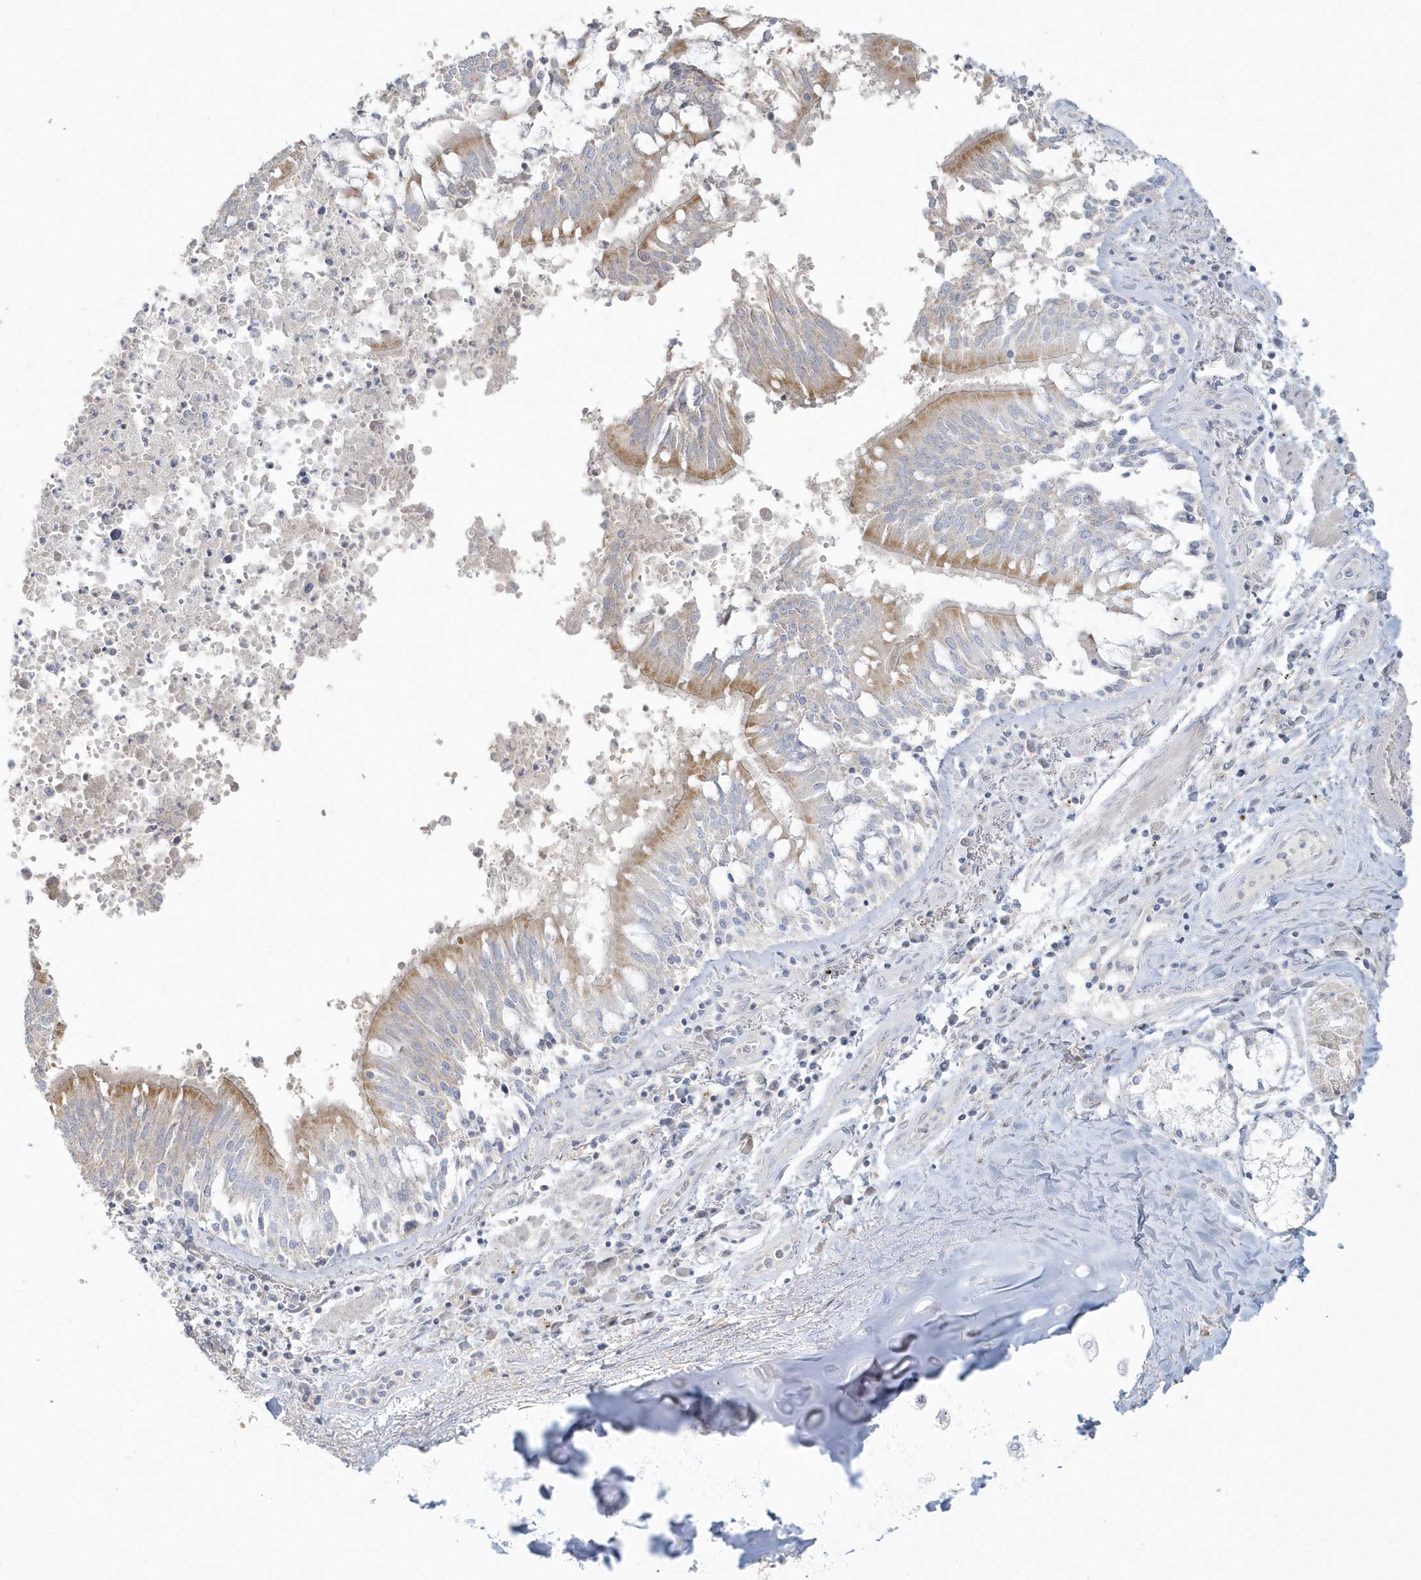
{"staining": {"intensity": "negative", "quantity": "none", "location": "none"}, "tissue": "soft tissue", "cell_type": "Chondrocytes", "image_type": "normal", "snomed": [{"axis": "morphology", "description": "Normal tissue, NOS"}, {"axis": "topography", "description": "Cartilage tissue"}, {"axis": "topography", "description": "Bronchus"}, {"axis": "topography", "description": "Lung"}, {"axis": "topography", "description": "Peripheral nerve tissue"}], "caption": "Immunohistochemistry of unremarkable human soft tissue exhibits no staining in chondrocytes.", "gene": "BLTP3A", "patient": {"sex": "female", "age": 49}}